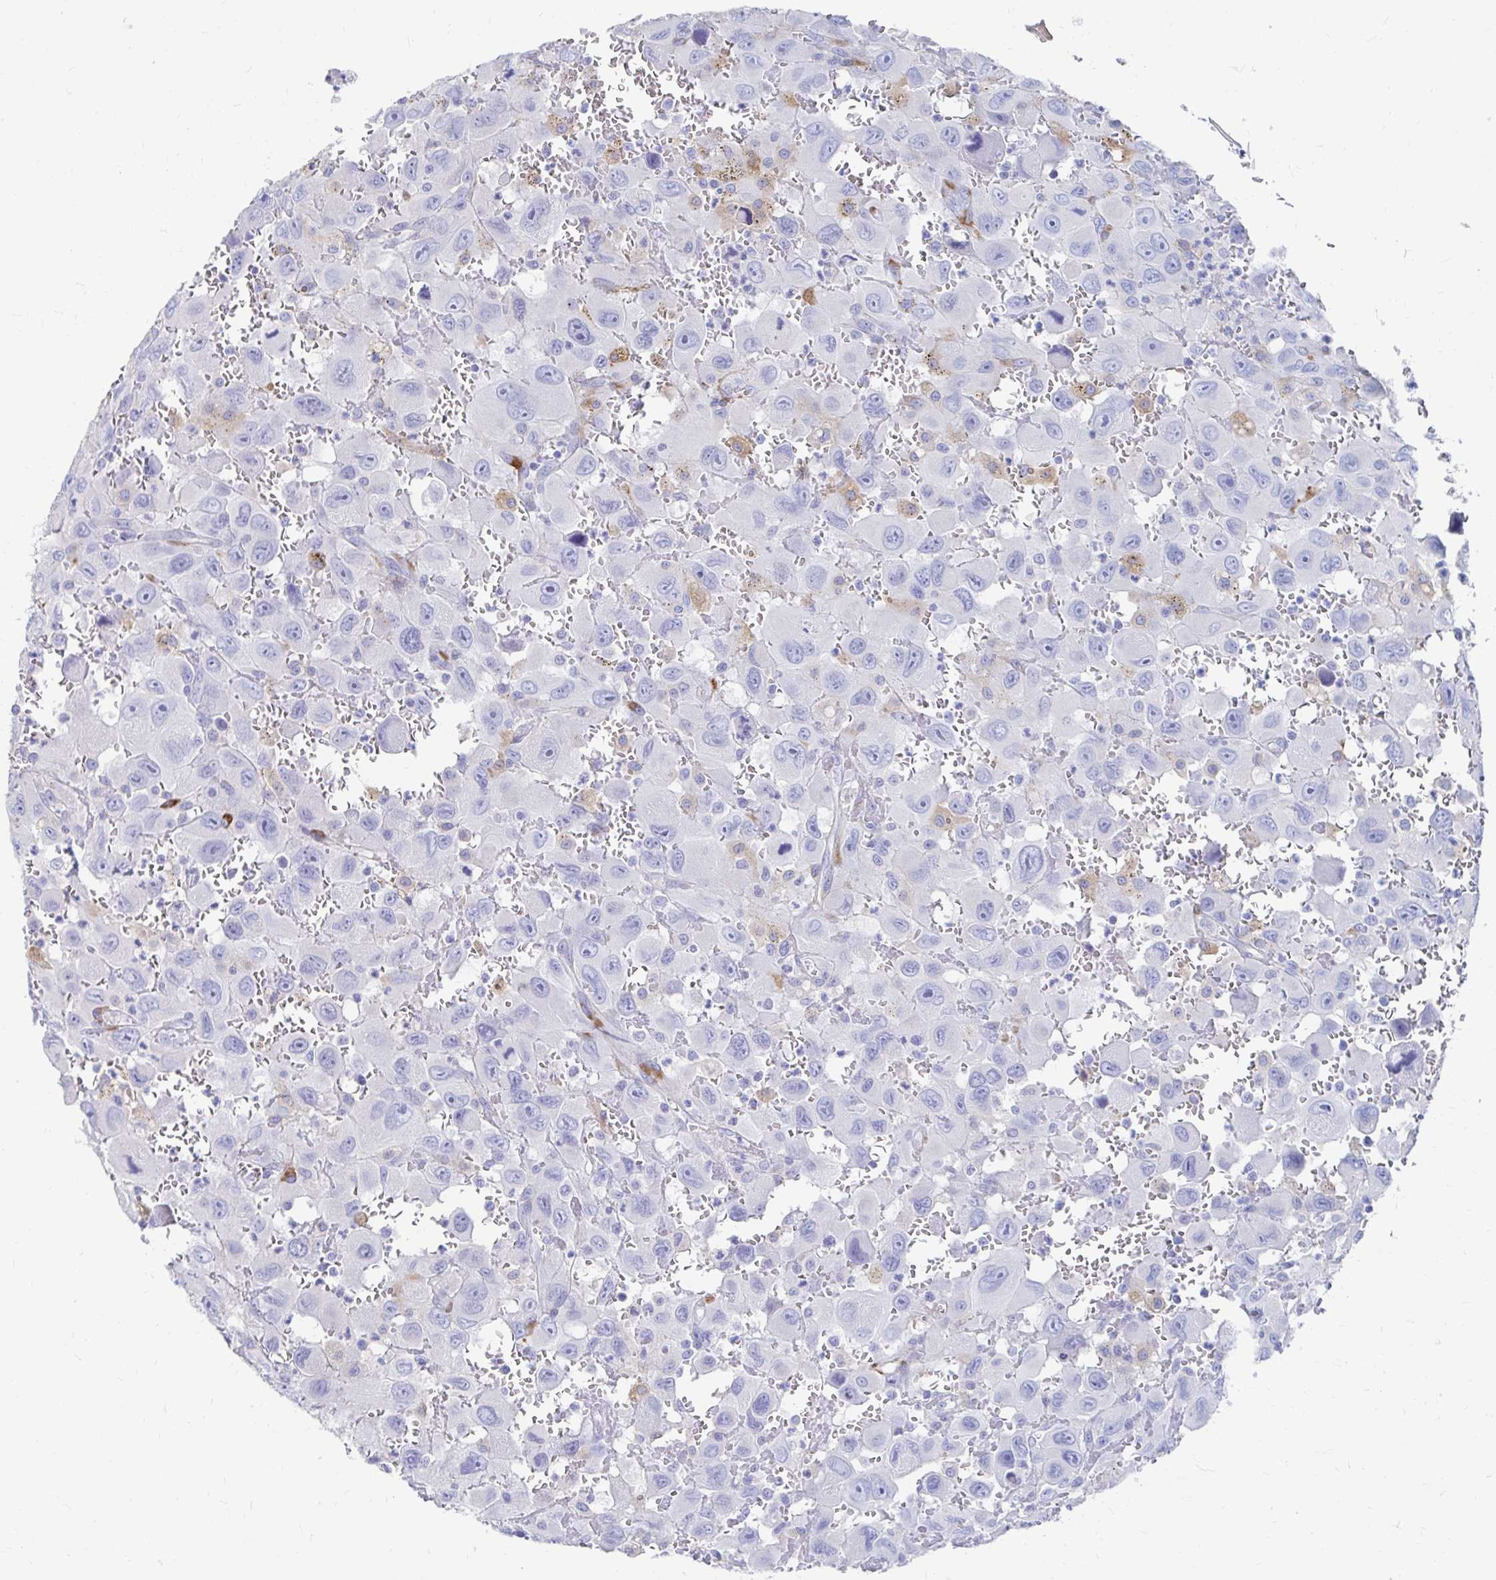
{"staining": {"intensity": "negative", "quantity": "none", "location": "none"}, "tissue": "head and neck cancer", "cell_type": "Tumor cells", "image_type": "cancer", "snomed": [{"axis": "morphology", "description": "Squamous cell carcinoma, NOS"}, {"axis": "morphology", "description": "Squamous cell carcinoma, metastatic, NOS"}, {"axis": "topography", "description": "Oral tissue"}, {"axis": "topography", "description": "Head-Neck"}], "caption": "Human head and neck cancer stained for a protein using immunohistochemistry (IHC) exhibits no expression in tumor cells.", "gene": "LAMC3", "patient": {"sex": "female", "age": 85}}